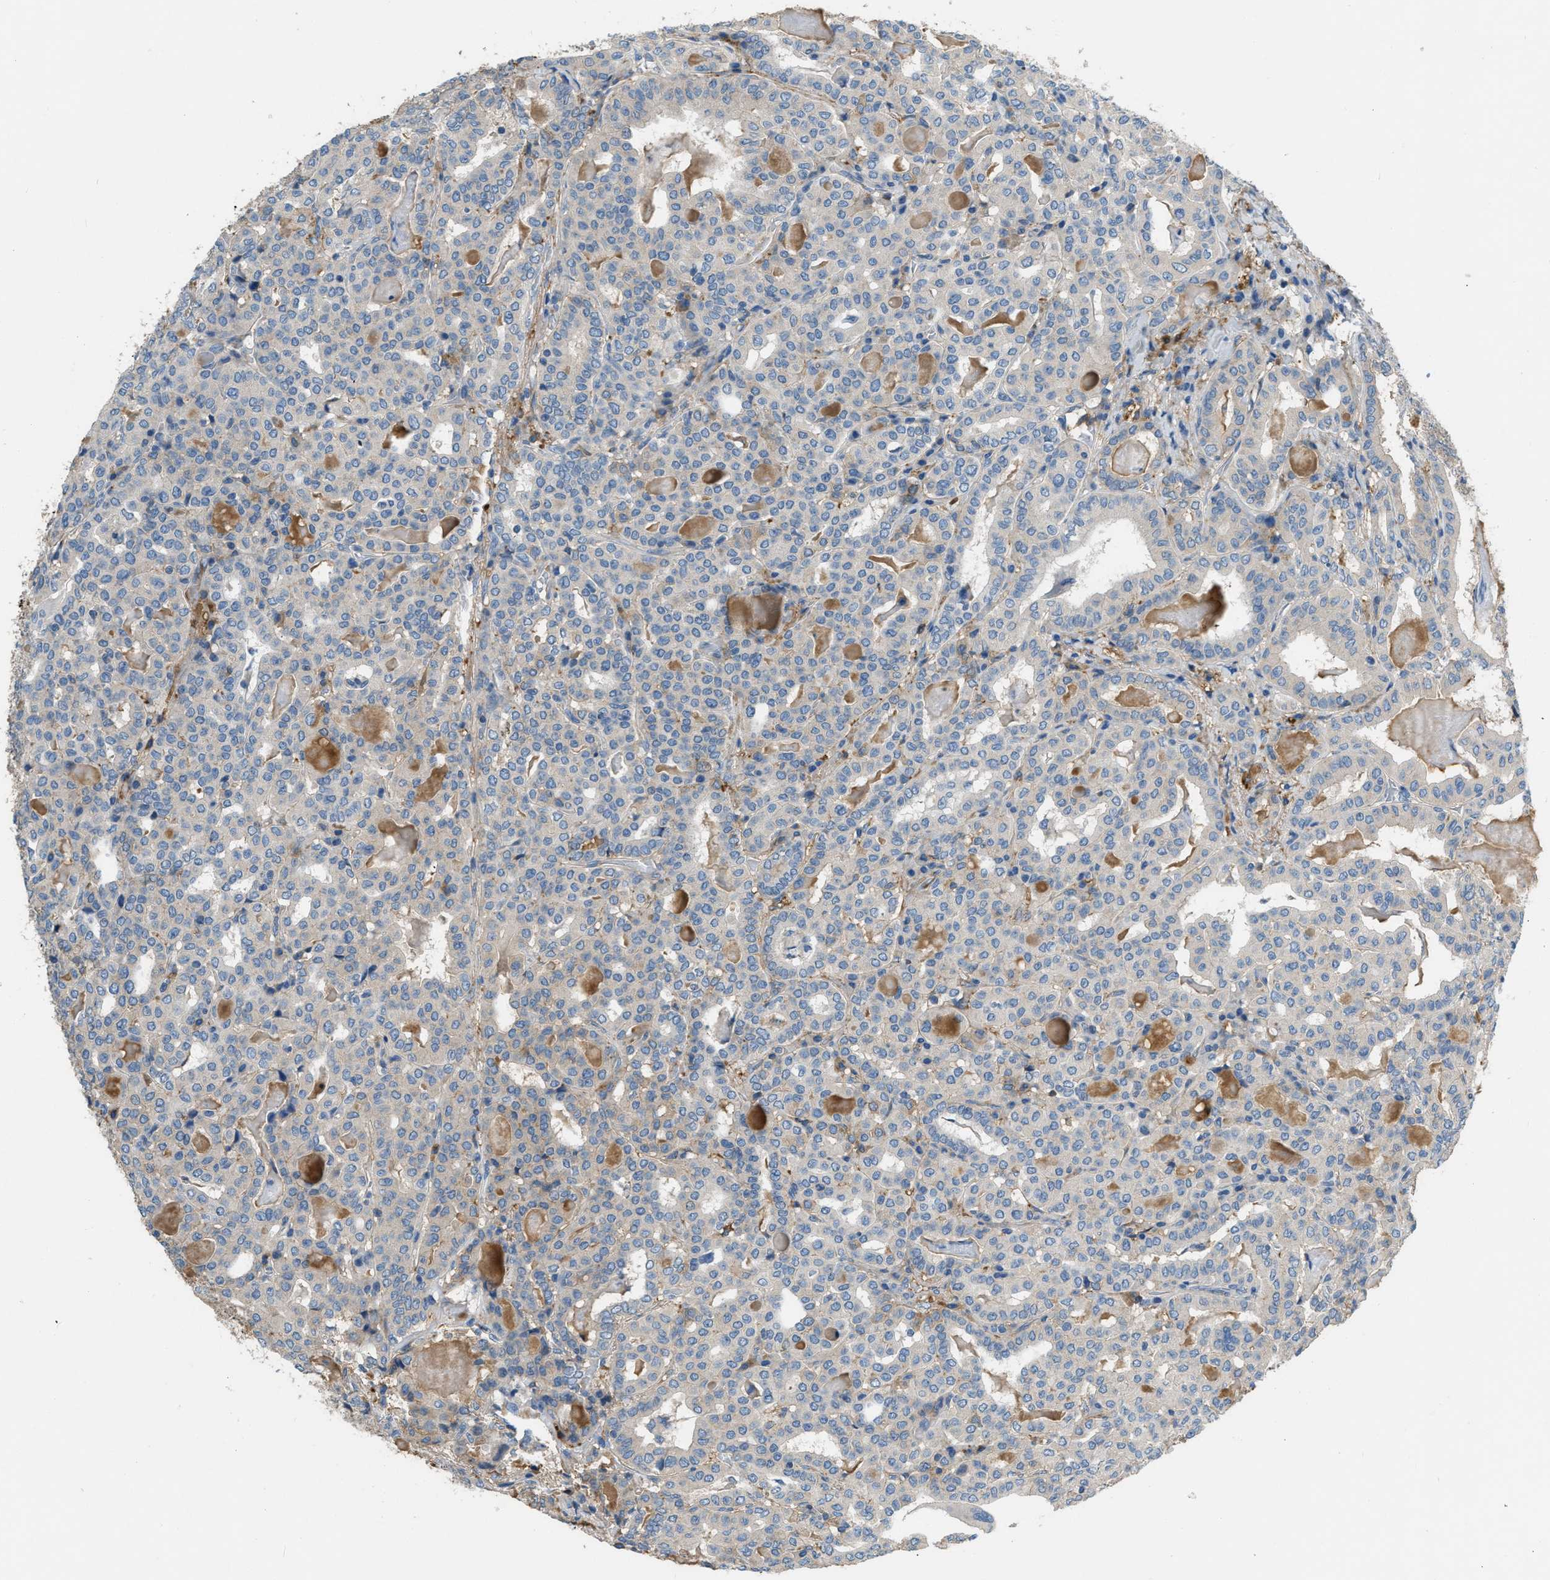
{"staining": {"intensity": "moderate", "quantity": "<25%", "location": "cytoplasmic/membranous"}, "tissue": "thyroid cancer", "cell_type": "Tumor cells", "image_type": "cancer", "snomed": [{"axis": "morphology", "description": "Papillary adenocarcinoma, NOS"}, {"axis": "topography", "description": "Thyroid gland"}], "caption": "Protein staining by immunohistochemistry exhibits moderate cytoplasmic/membranous positivity in about <25% of tumor cells in thyroid cancer (papillary adenocarcinoma). (DAB (3,3'-diaminobenzidine) IHC with brightfield microscopy, high magnification).", "gene": "STC1", "patient": {"sex": "female", "age": 42}}